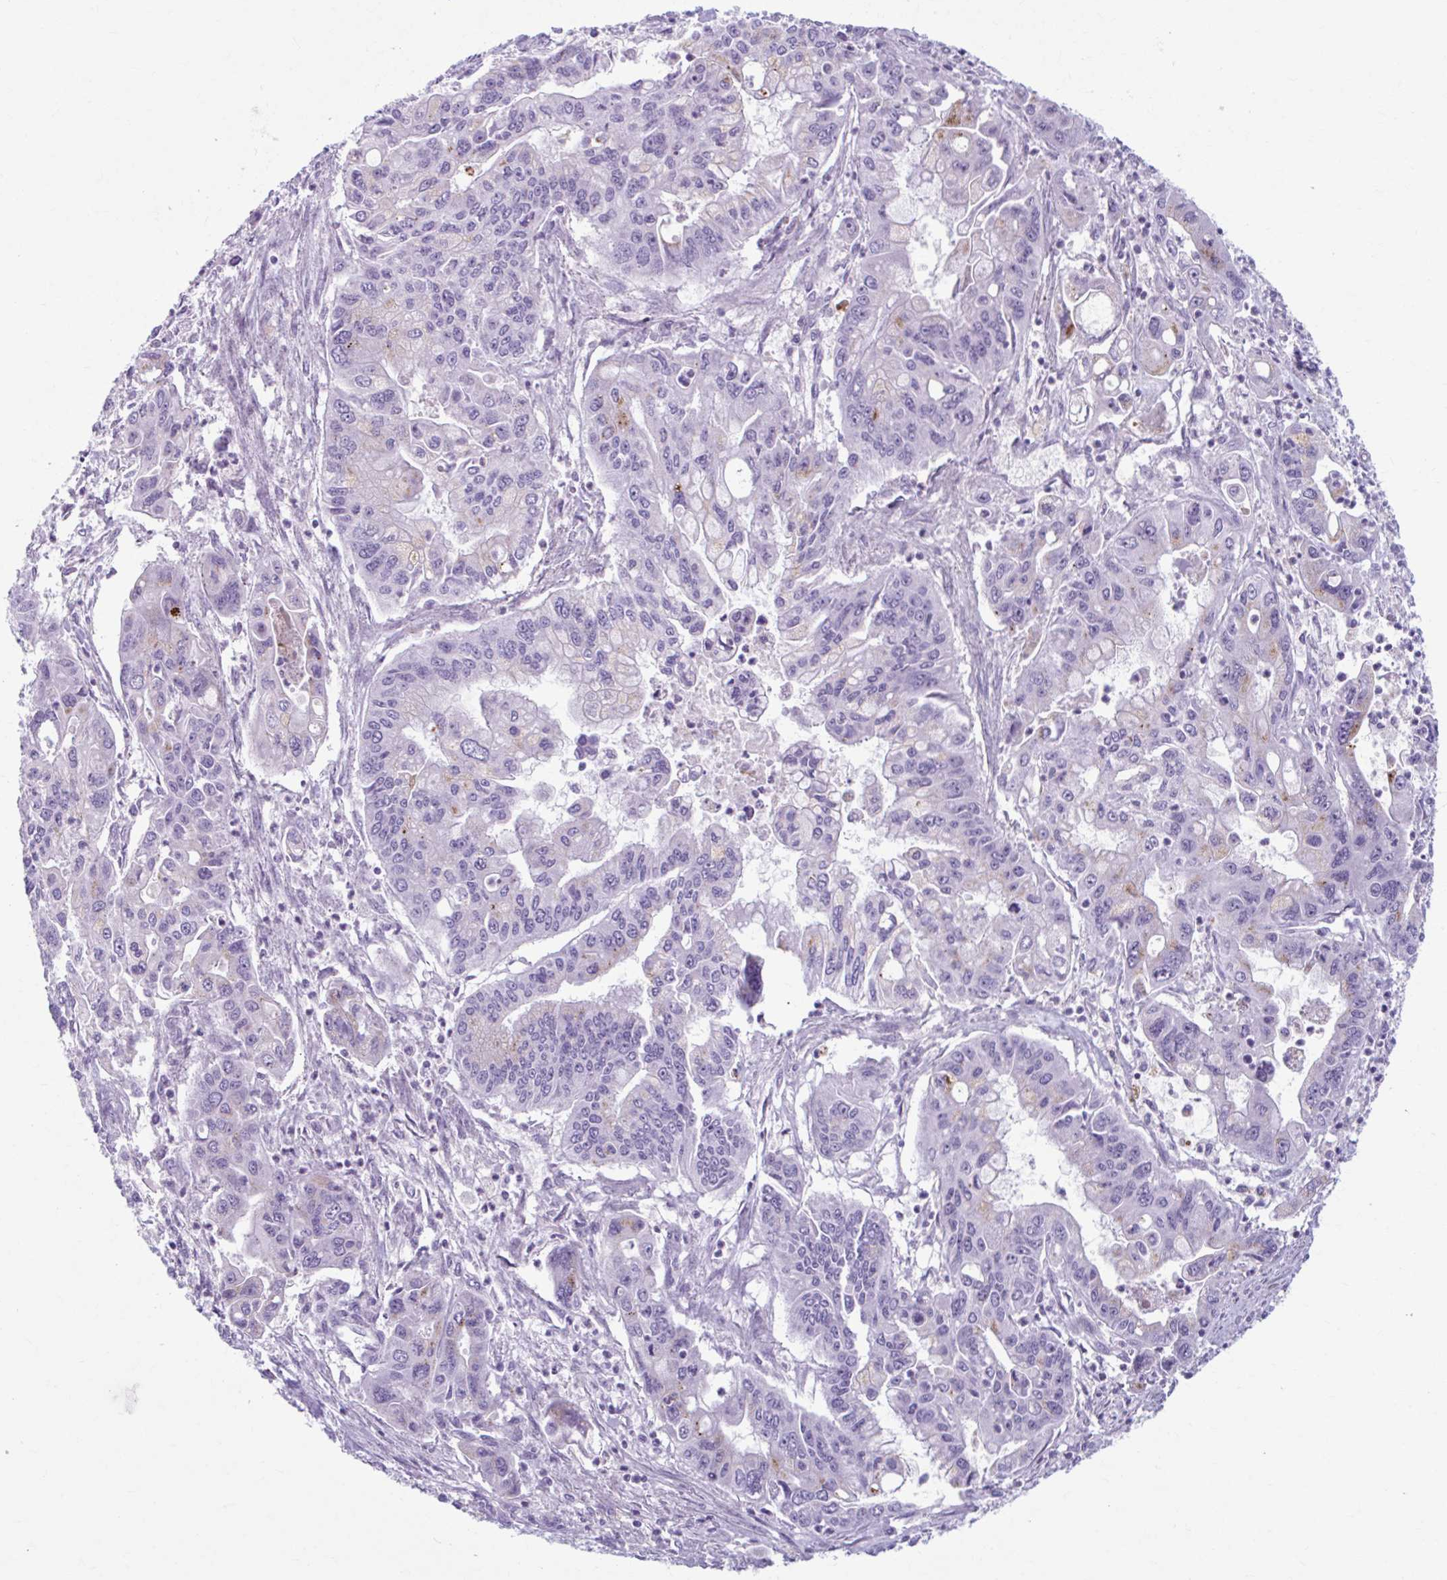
{"staining": {"intensity": "weak", "quantity": "<25%", "location": "cytoplasmic/membranous"}, "tissue": "pancreatic cancer", "cell_type": "Tumor cells", "image_type": "cancer", "snomed": [{"axis": "morphology", "description": "Adenocarcinoma, NOS"}, {"axis": "topography", "description": "Pancreas"}], "caption": "Pancreatic adenocarcinoma stained for a protein using immunohistochemistry (IHC) shows no staining tumor cells.", "gene": "C12orf71", "patient": {"sex": "male", "age": 62}}